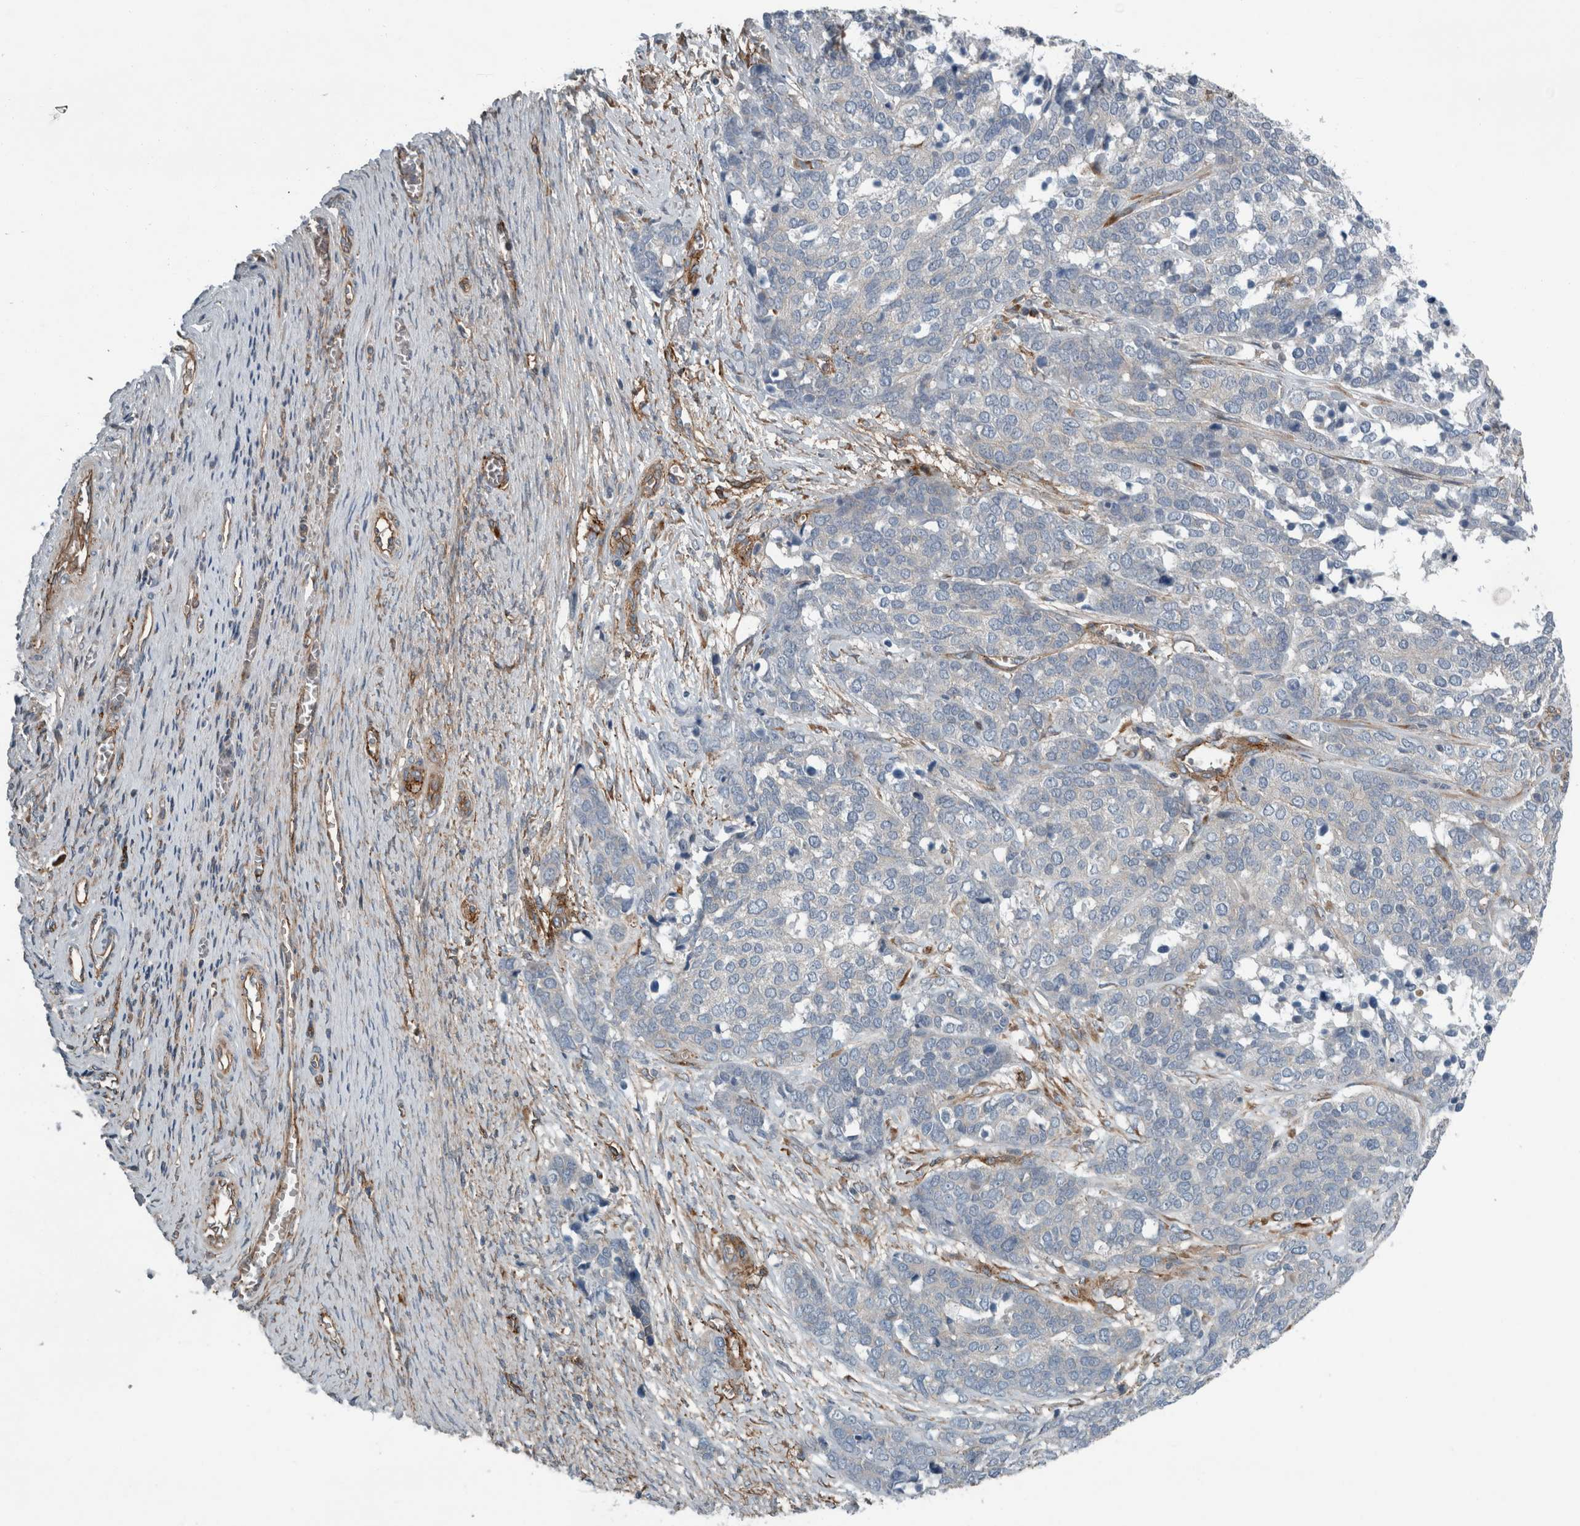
{"staining": {"intensity": "negative", "quantity": "none", "location": "none"}, "tissue": "ovarian cancer", "cell_type": "Tumor cells", "image_type": "cancer", "snomed": [{"axis": "morphology", "description": "Cystadenocarcinoma, serous, NOS"}, {"axis": "topography", "description": "Ovary"}], "caption": "Image shows no protein staining in tumor cells of ovarian cancer tissue. (DAB (3,3'-diaminobenzidine) immunohistochemistry (IHC) with hematoxylin counter stain).", "gene": "GLT8D2", "patient": {"sex": "female", "age": 44}}